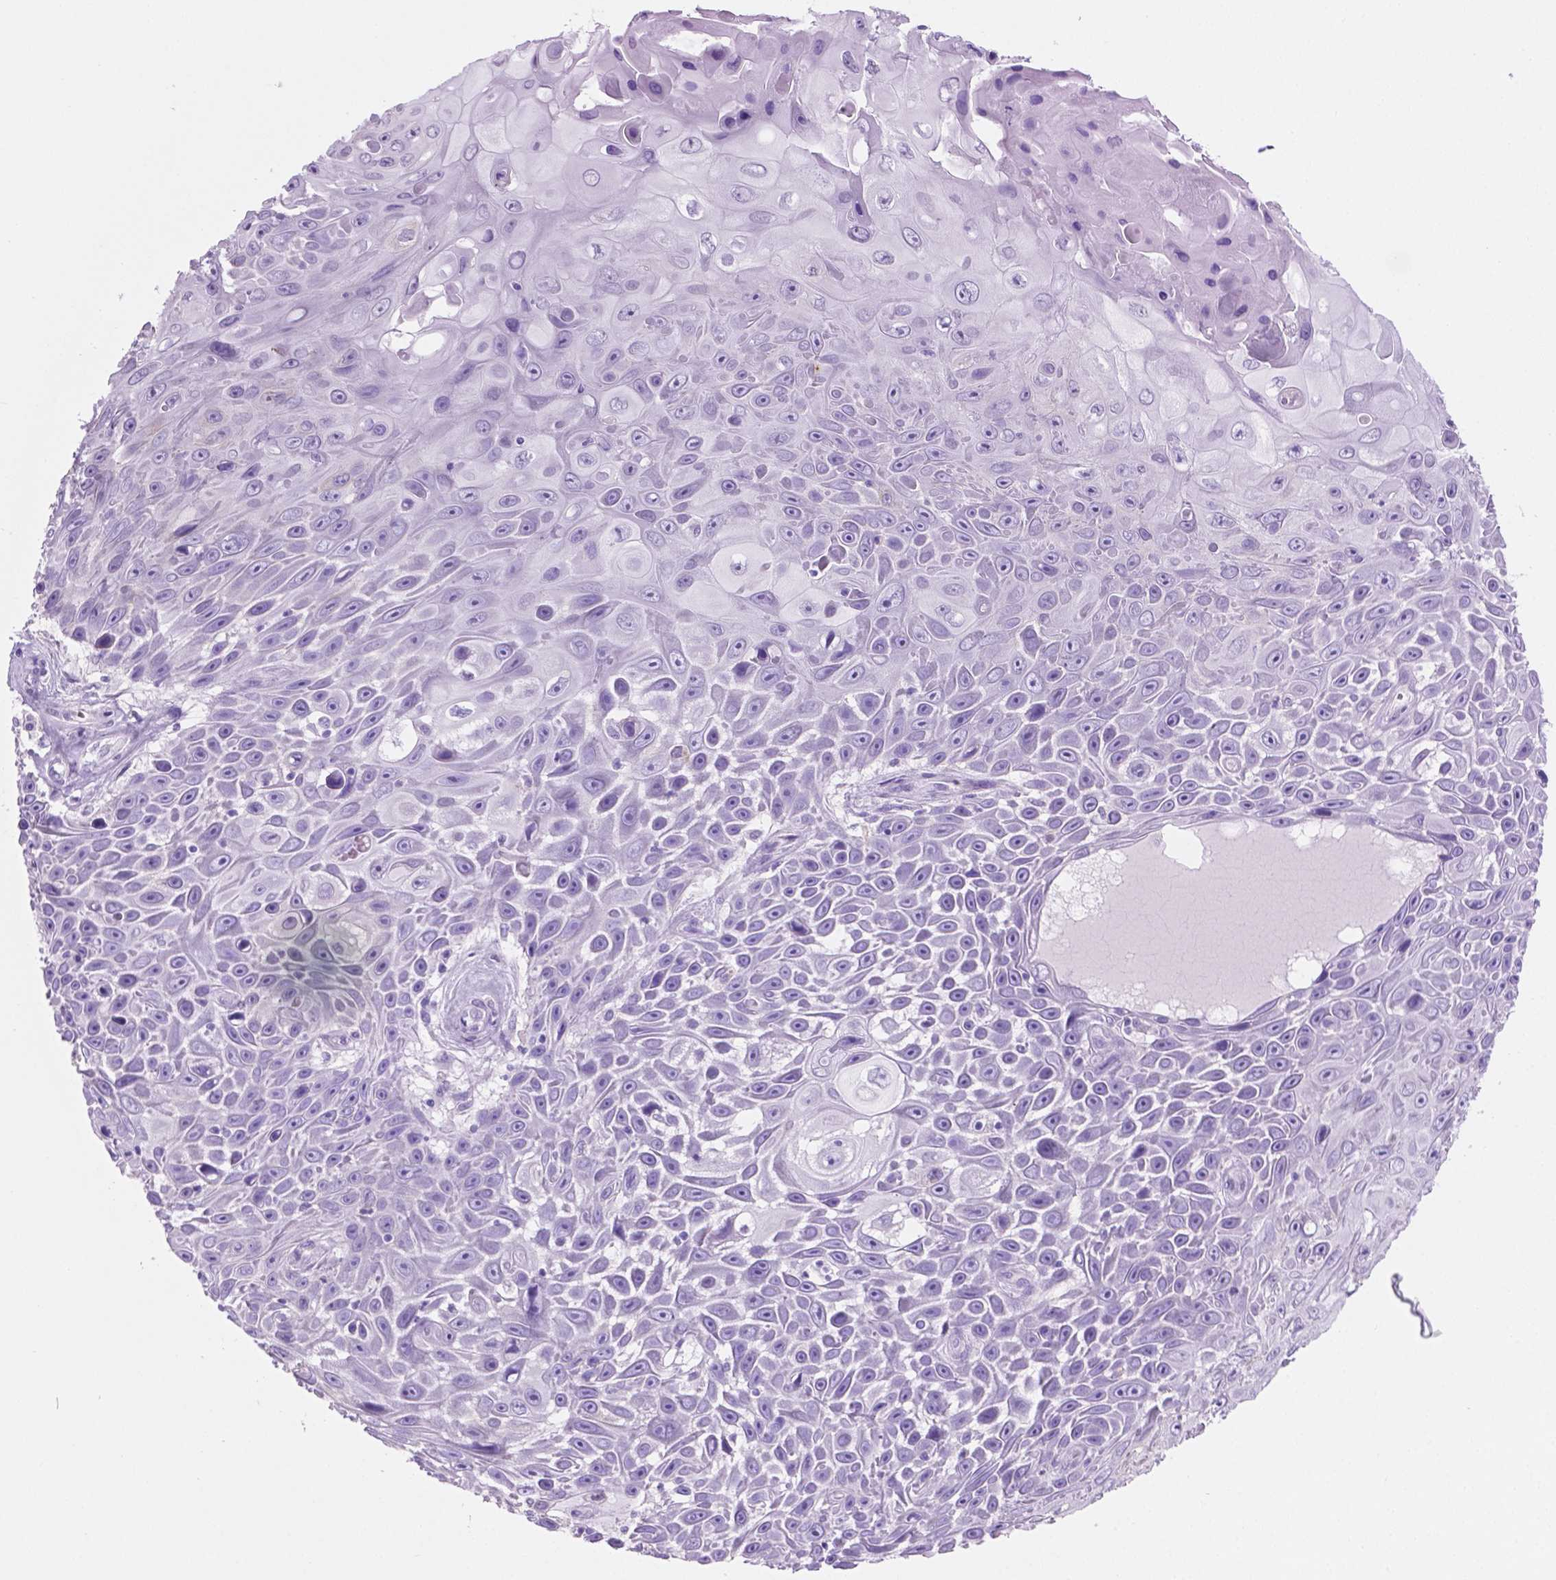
{"staining": {"intensity": "negative", "quantity": "none", "location": "none"}, "tissue": "skin cancer", "cell_type": "Tumor cells", "image_type": "cancer", "snomed": [{"axis": "morphology", "description": "Squamous cell carcinoma, NOS"}, {"axis": "topography", "description": "Skin"}], "caption": "IHC photomicrograph of squamous cell carcinoma (skin) stained for a protein (brown), which shows no staining in tumor cells.", "gene": "GRIN2B", "patient": {"sex": "male", "age": 82}}